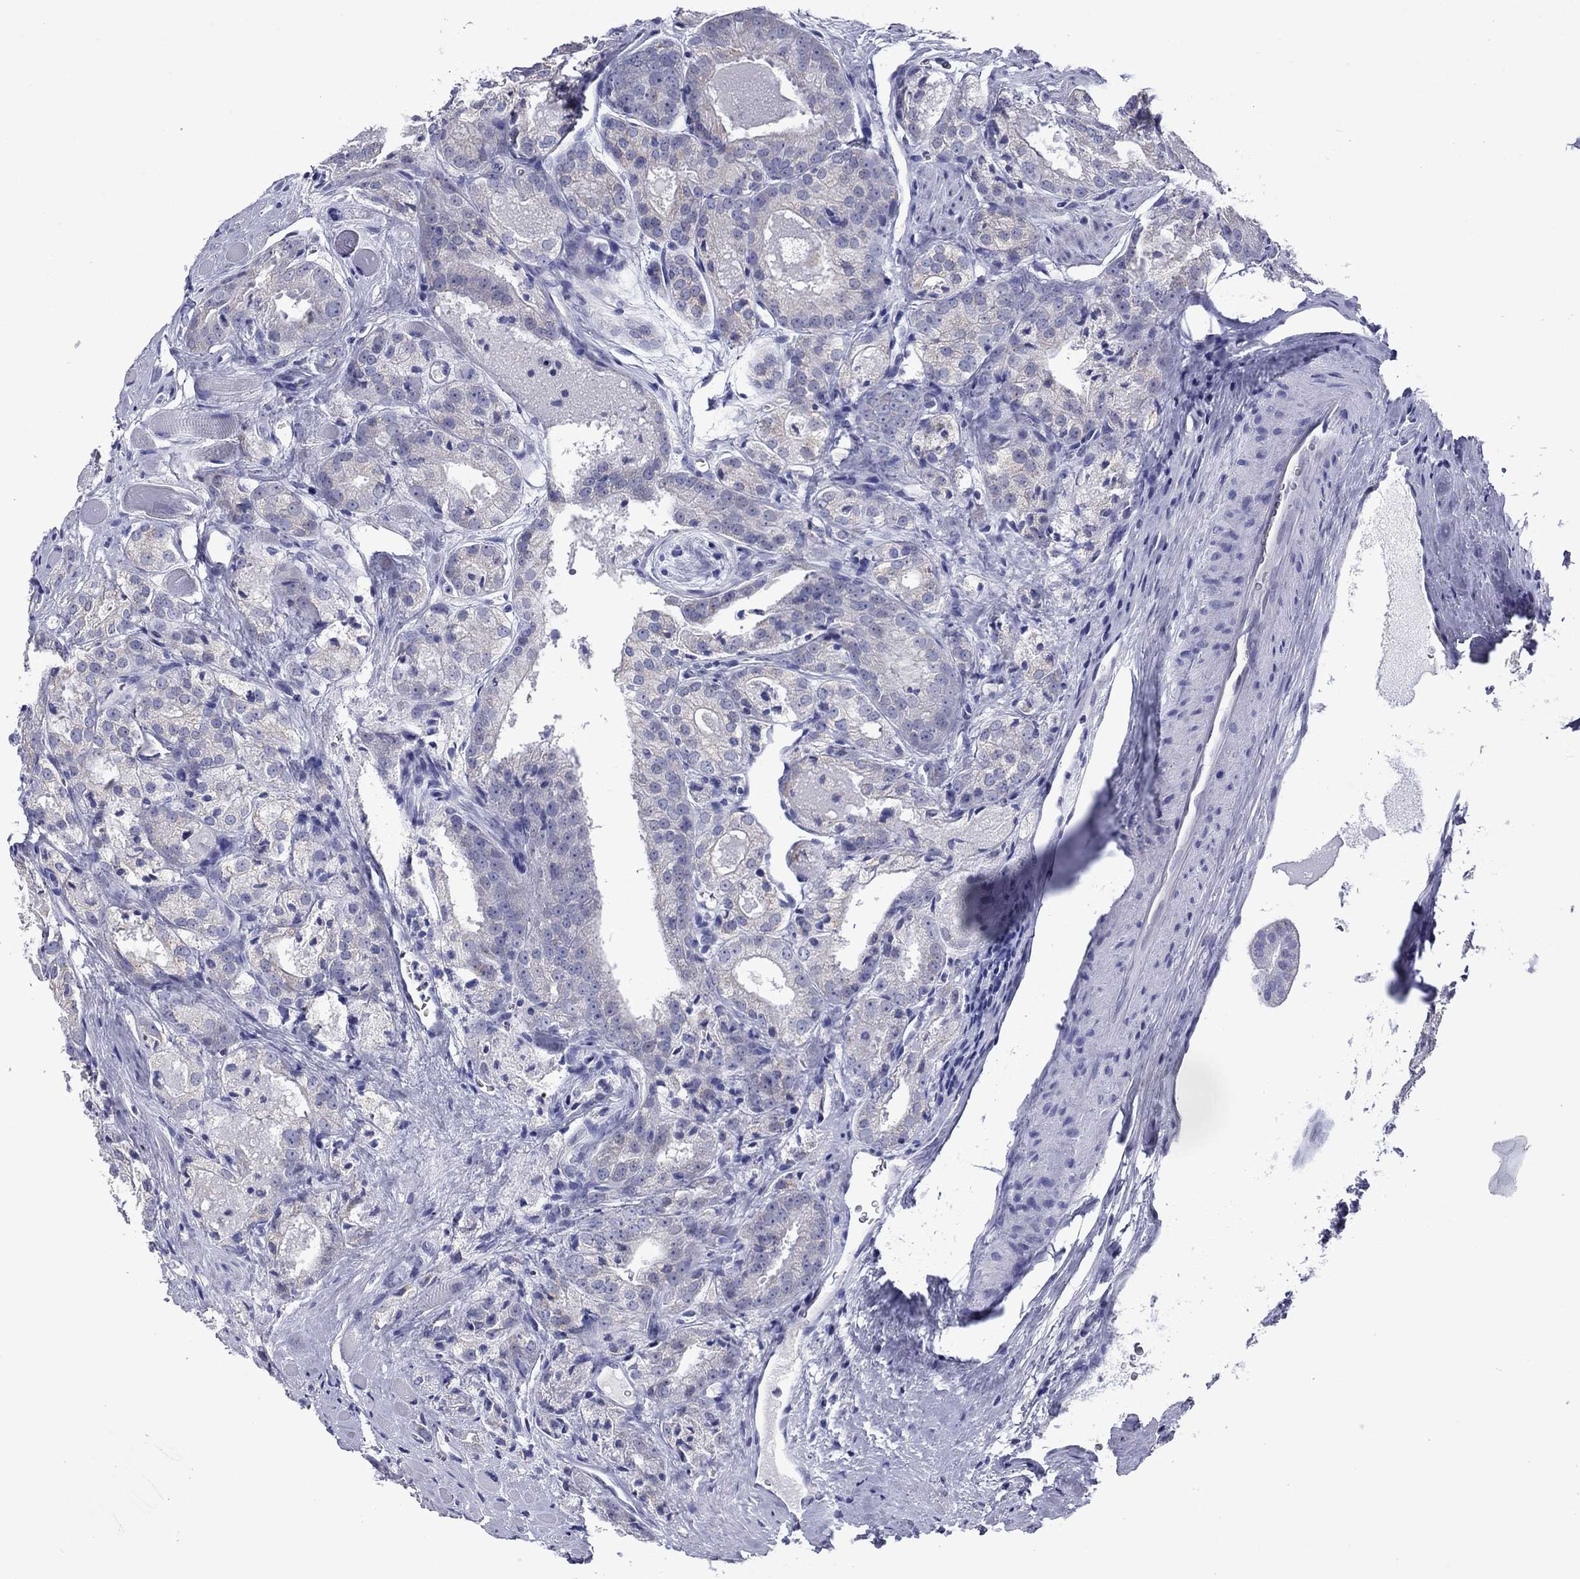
{"staining": {"intensity": "negative", "quantity": "none", "location": "none"}, "tissue": "prostate cancer", "cell_type": "Tumor cells", "image_type": "cancer", "snomed": [{"axis": "morphology", "description": "Adenocarcinoma, NOS"}, {"axis": "morphology", "description": "Adenocarcinoma, High grade"}, {"axis": "topography", "description": "Prostate"}], "caption": "An immunohistochemistry photomicrograph of prostate adenocarcinoma is shown. There is no staining in tumor cells of prostate adenocarcinoma.", "gene": "PIWIL1", "patient": {"sex": "male", "age": 70}}